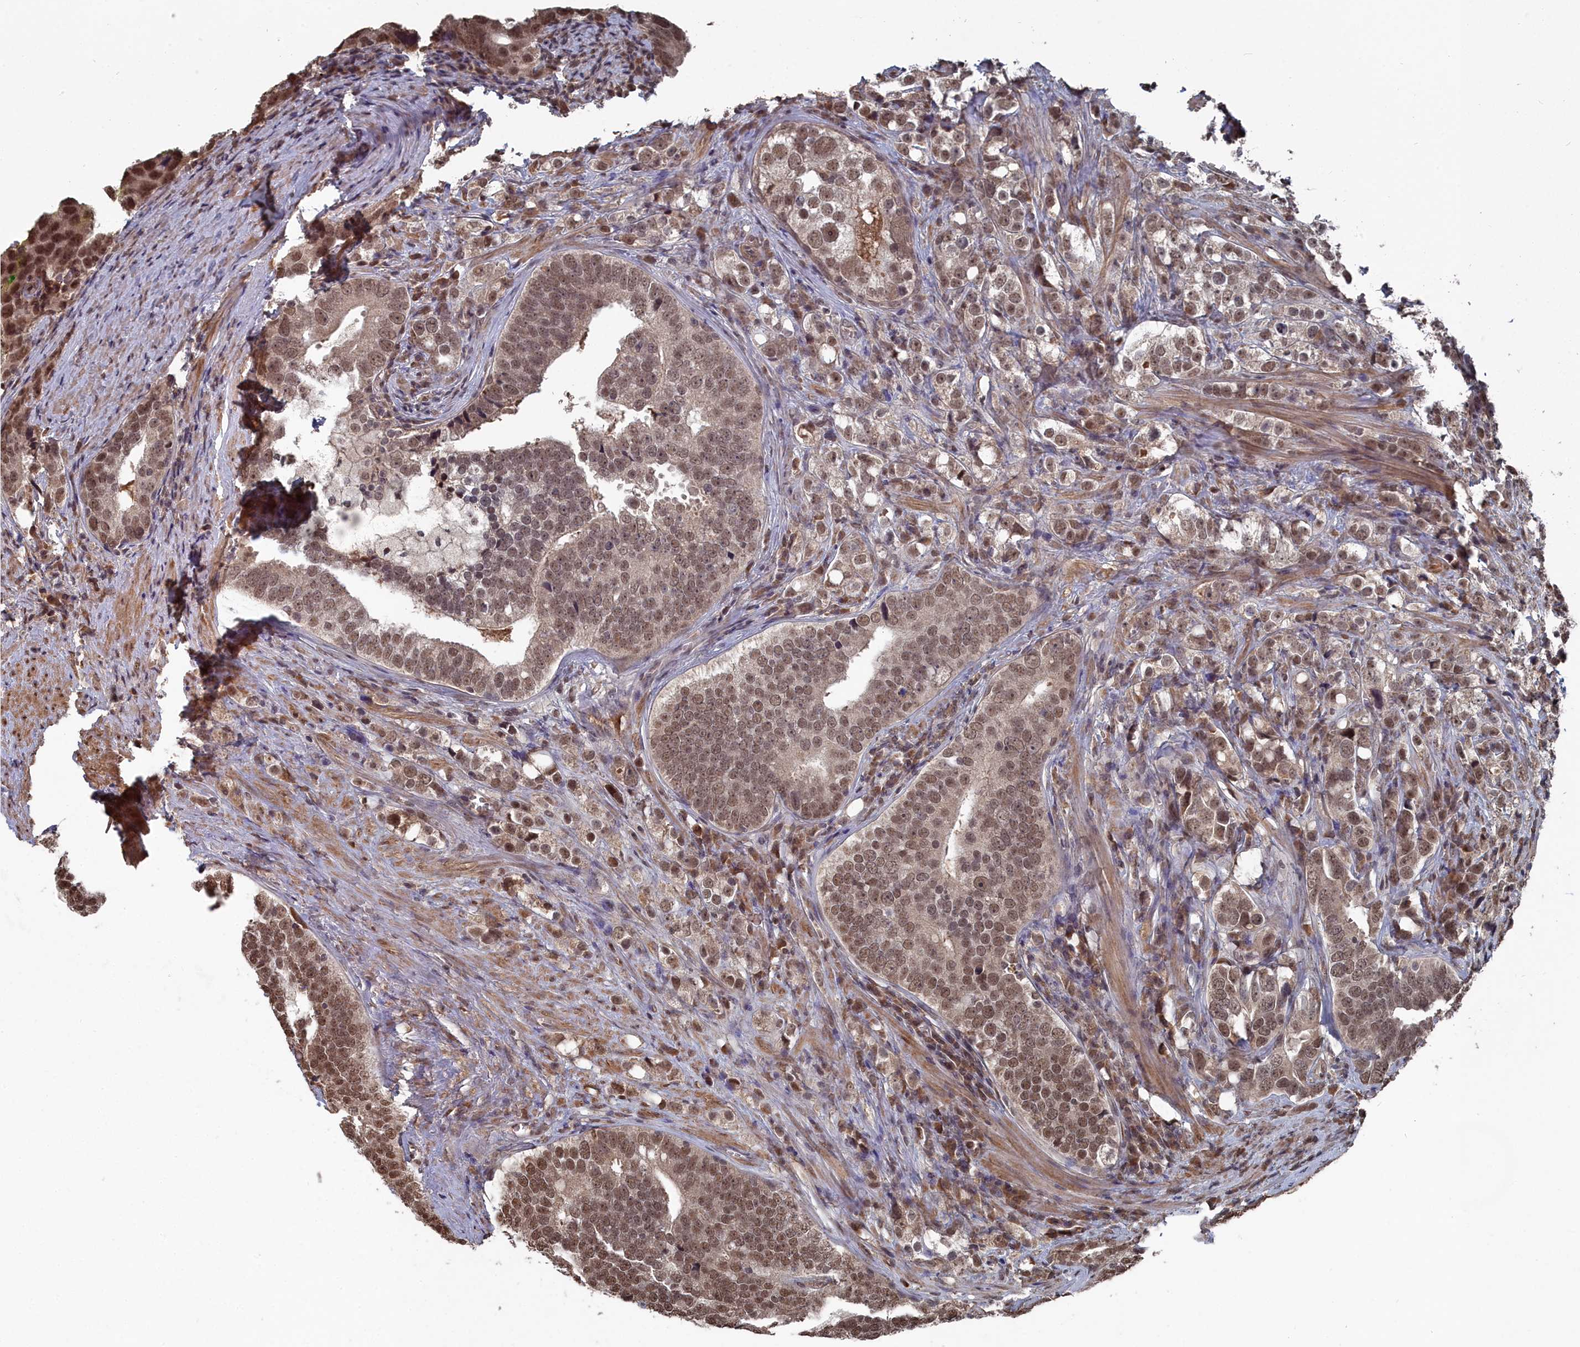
{"staining": {"intensity": "moderate", "quantity": ">75%", "location": "nuclear"}, "tissue": "prostate cancer", "cell_type": "Tumor cells", "image_type": "cancer", "snomed": [{"axis": "morphology", "description": "Adenocarcinoma, High grade"}, {"axis": "topography", "description": "Prostate"}], "caption": "Protein staining displays moderate nuclear positivity in about >75% of tumor cells in adenocarcinoma (high-grade) (prostate).", "gene": "CCNP", "patient": {"sex": "male", "age": 71}}